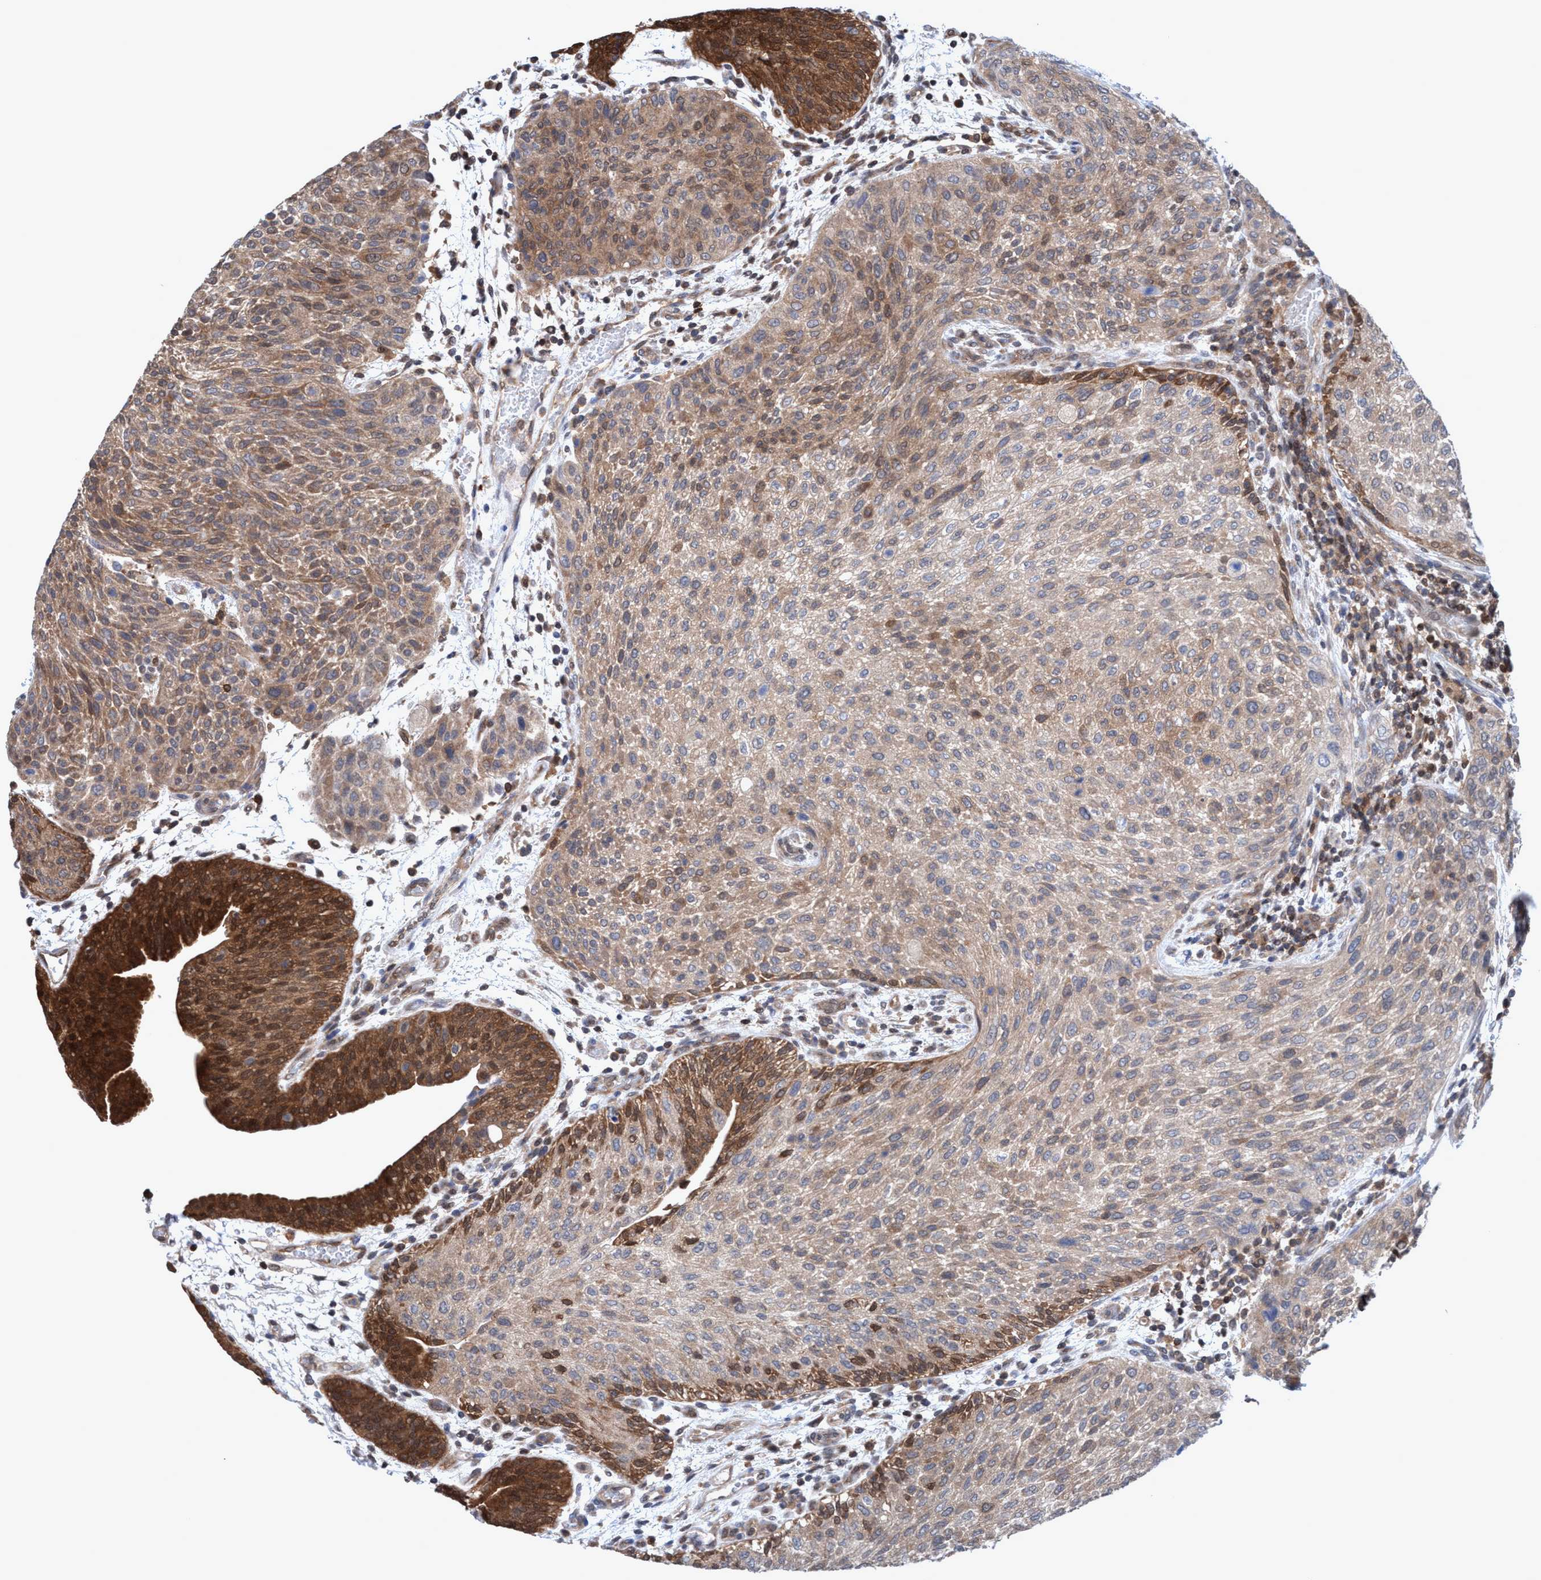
{"staining": {"intensity": "moderate", "quantity": "25%-75%", "location": "cytoplasmic/membranous"}, "tissue": "urothelial cancer", "cell_type": "Tumor cells", "image_type": "cancer", "snomed": [{"axis": "morphology", "description": "Urothelial carcinoma, Low grade"}, {"axis": "morphology", "description": "Urothelial carcinoma, High grade"}, {"axis": "topography", "description": "Urinary bladder"}], "caption": "DAB (3,3'-diaminobenzidine) immunohistochemical staining of urothelial cancer displays moderate cytoplasmic/membranous protein staining in about 25%-75% of tumor cells.", "gene": "GLOD4", "patient": {"sex": "male", "age": 35}}